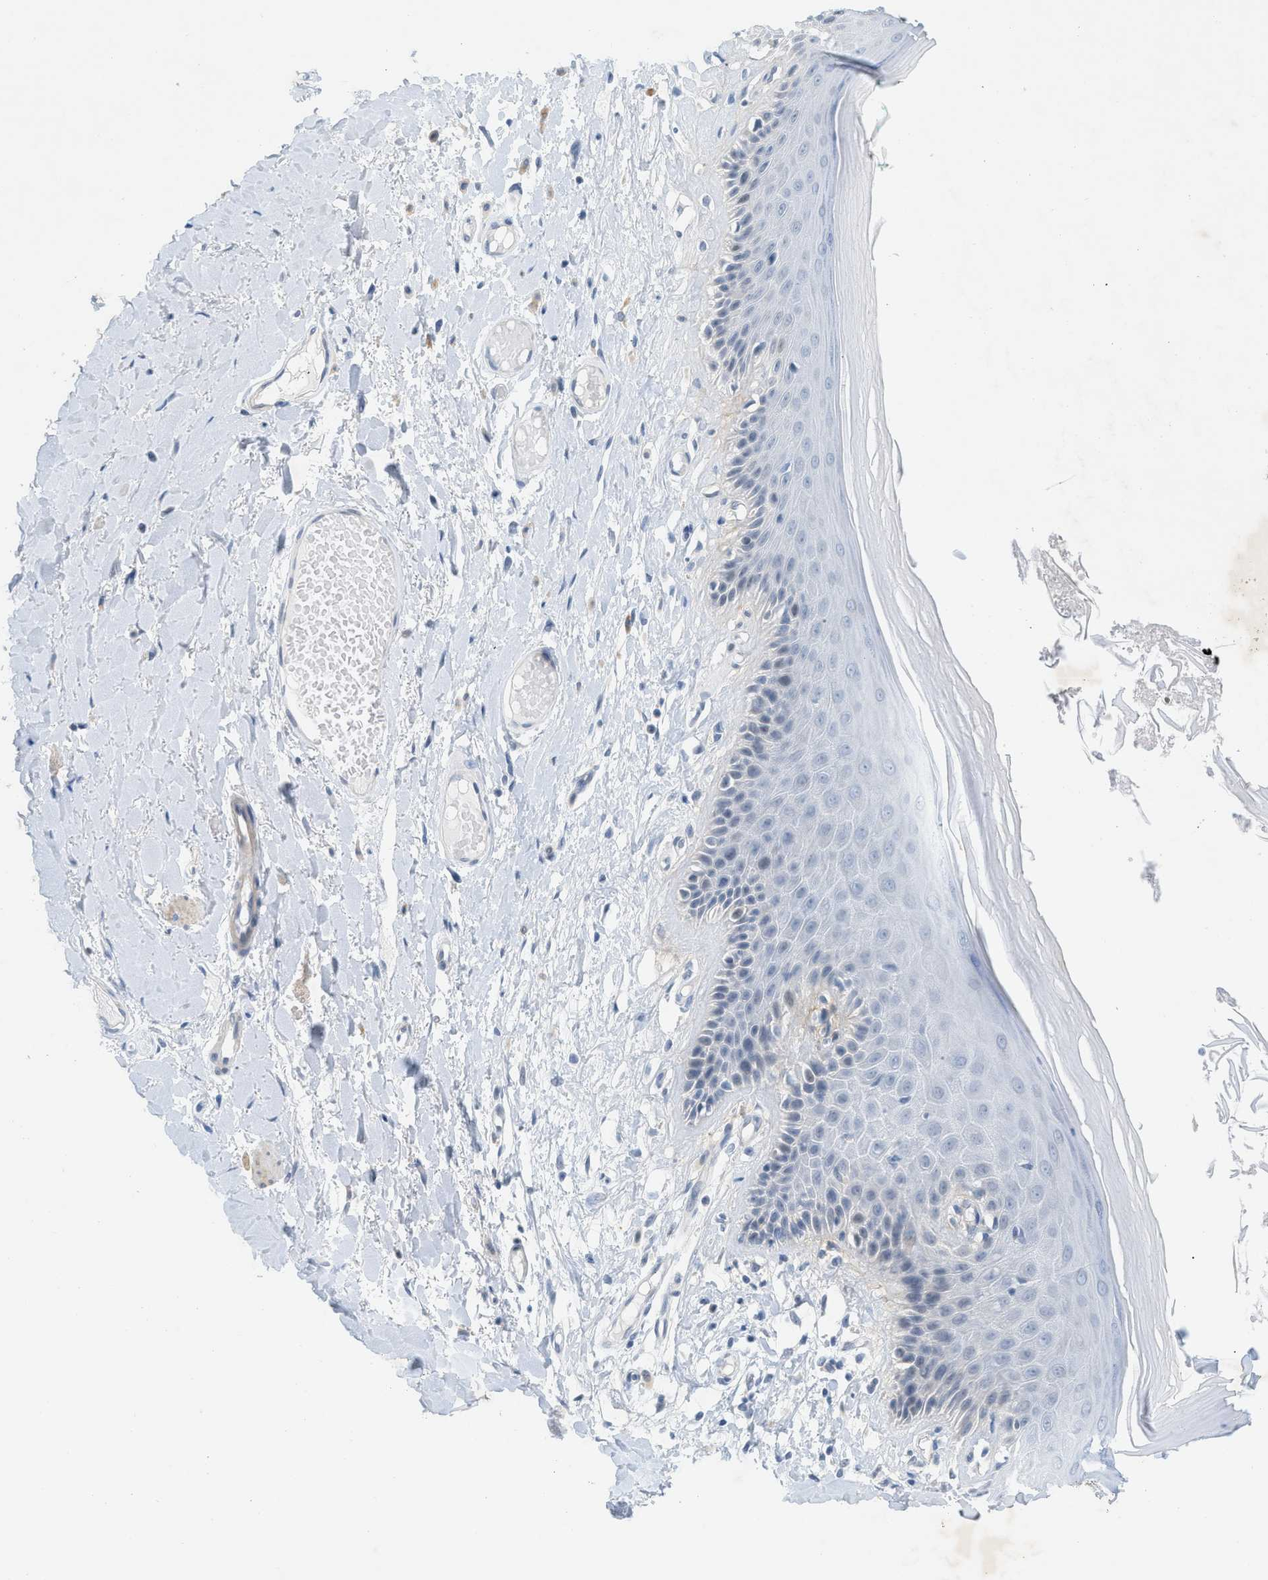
{"staining": {"intensity": "moderate", "quantity": "<25%", "location": "nuclear"}, "tissue": "skin", "cell_type": "Epidermal cells", "image_type": "normal", "snomed": [{"axis": "morphology", "description": "Normal tissue, NOS"}, {"axis": "topography", "description": "Vulva"}], "caption": "Immunohistochemical staining of unremarkable skin demonstrates moderate nuclear protein positivity in approximately <25% of epidermal cells.", "gene": "HLTF", "patient": {"sex": "female", "age": 73}}